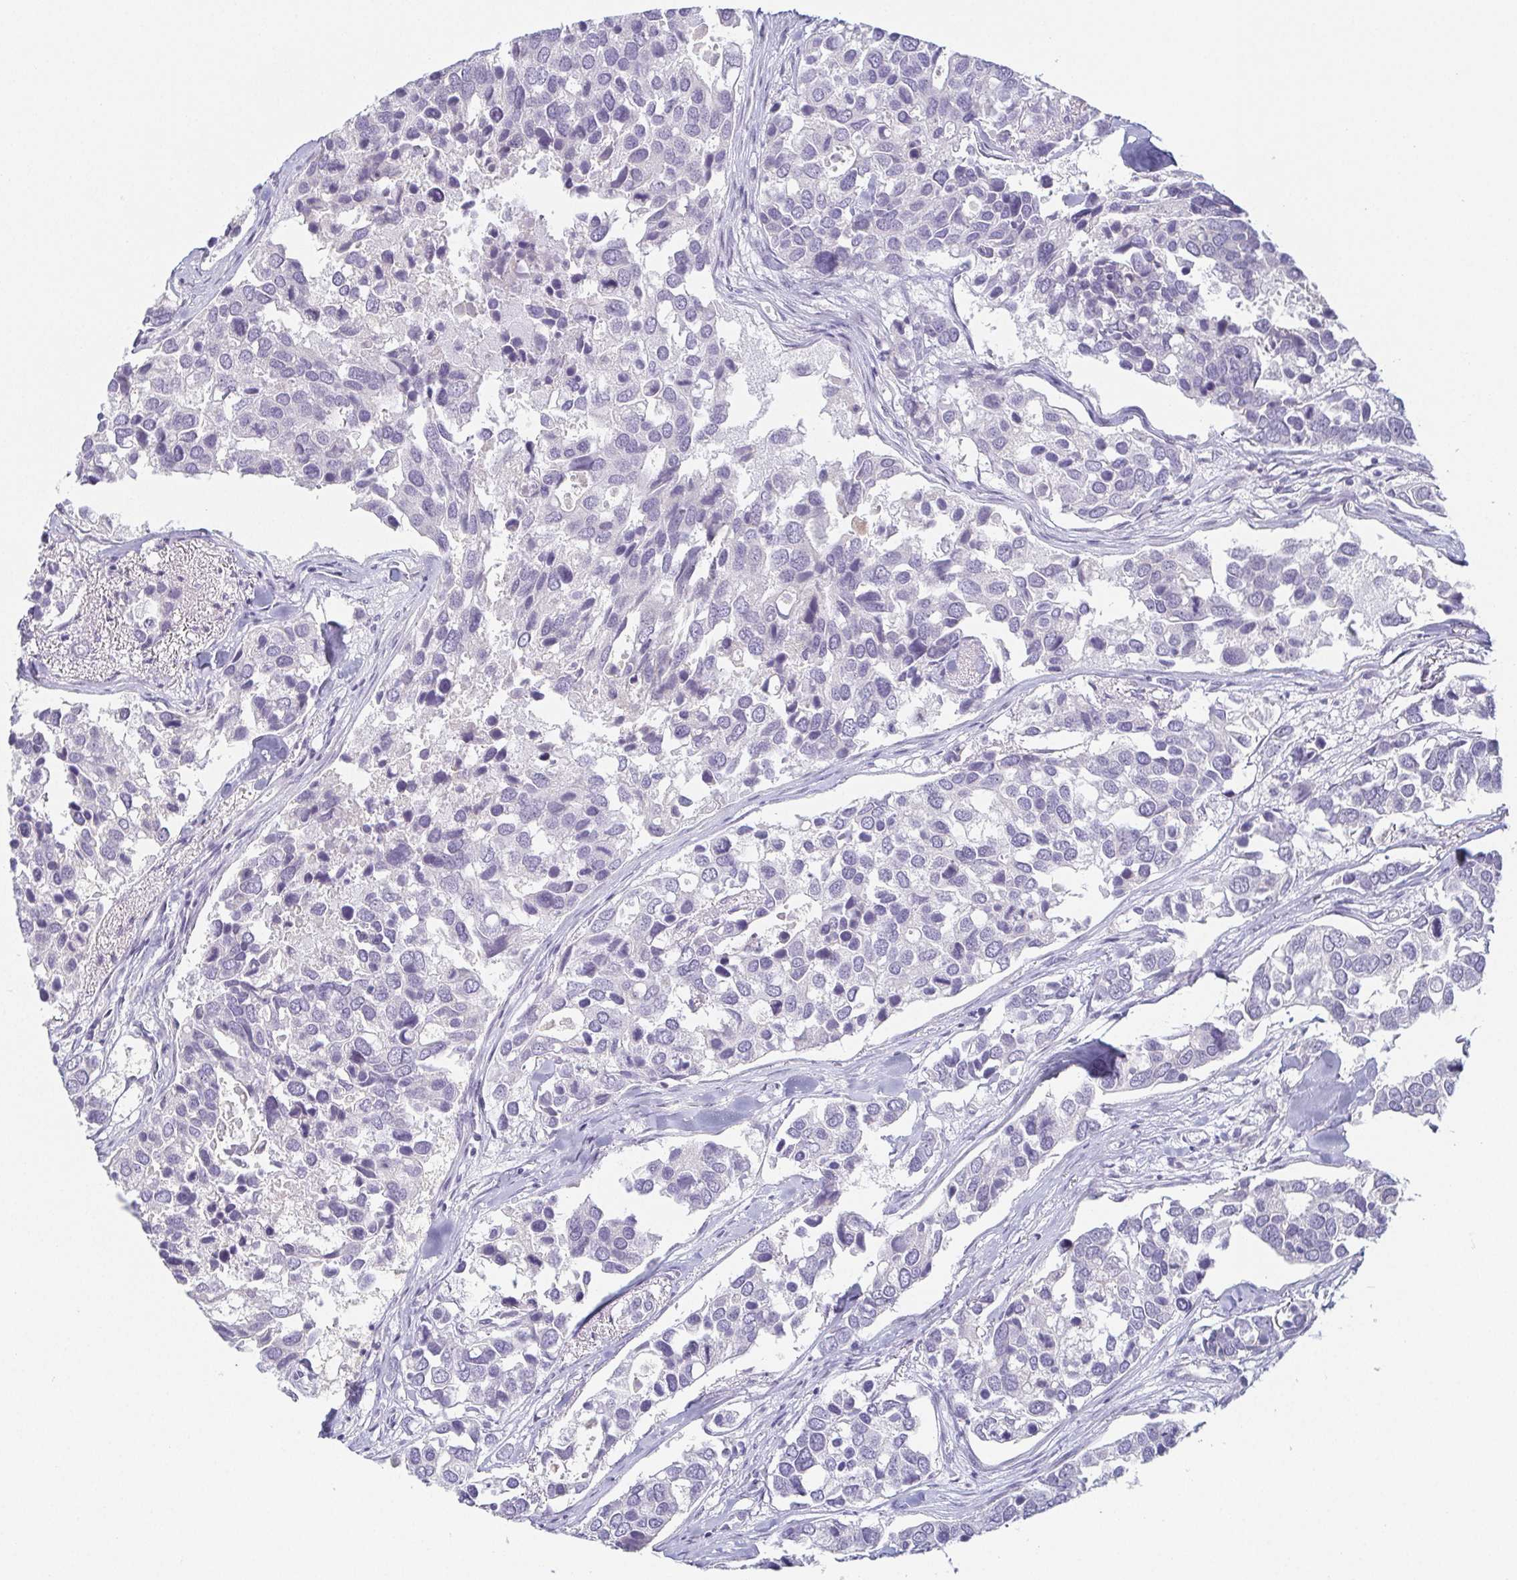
{"staining": {"intensity": "negative", "quantity": "none", "location": "none"}, "tissue": "breast cancer", "cell_type": "Tumor cells", "image_type": "cancer", "snomed": [{"axis": "morphology", "description": "Duct carcinoma"}, {"axis": "topography", "description": "Breast"}], "caption": "Tumor cells show no significant expression in infiltrating ductal carcinoma (breast).", "gene": "PRR27", "patient": {"sex": "female", "age": 83}}